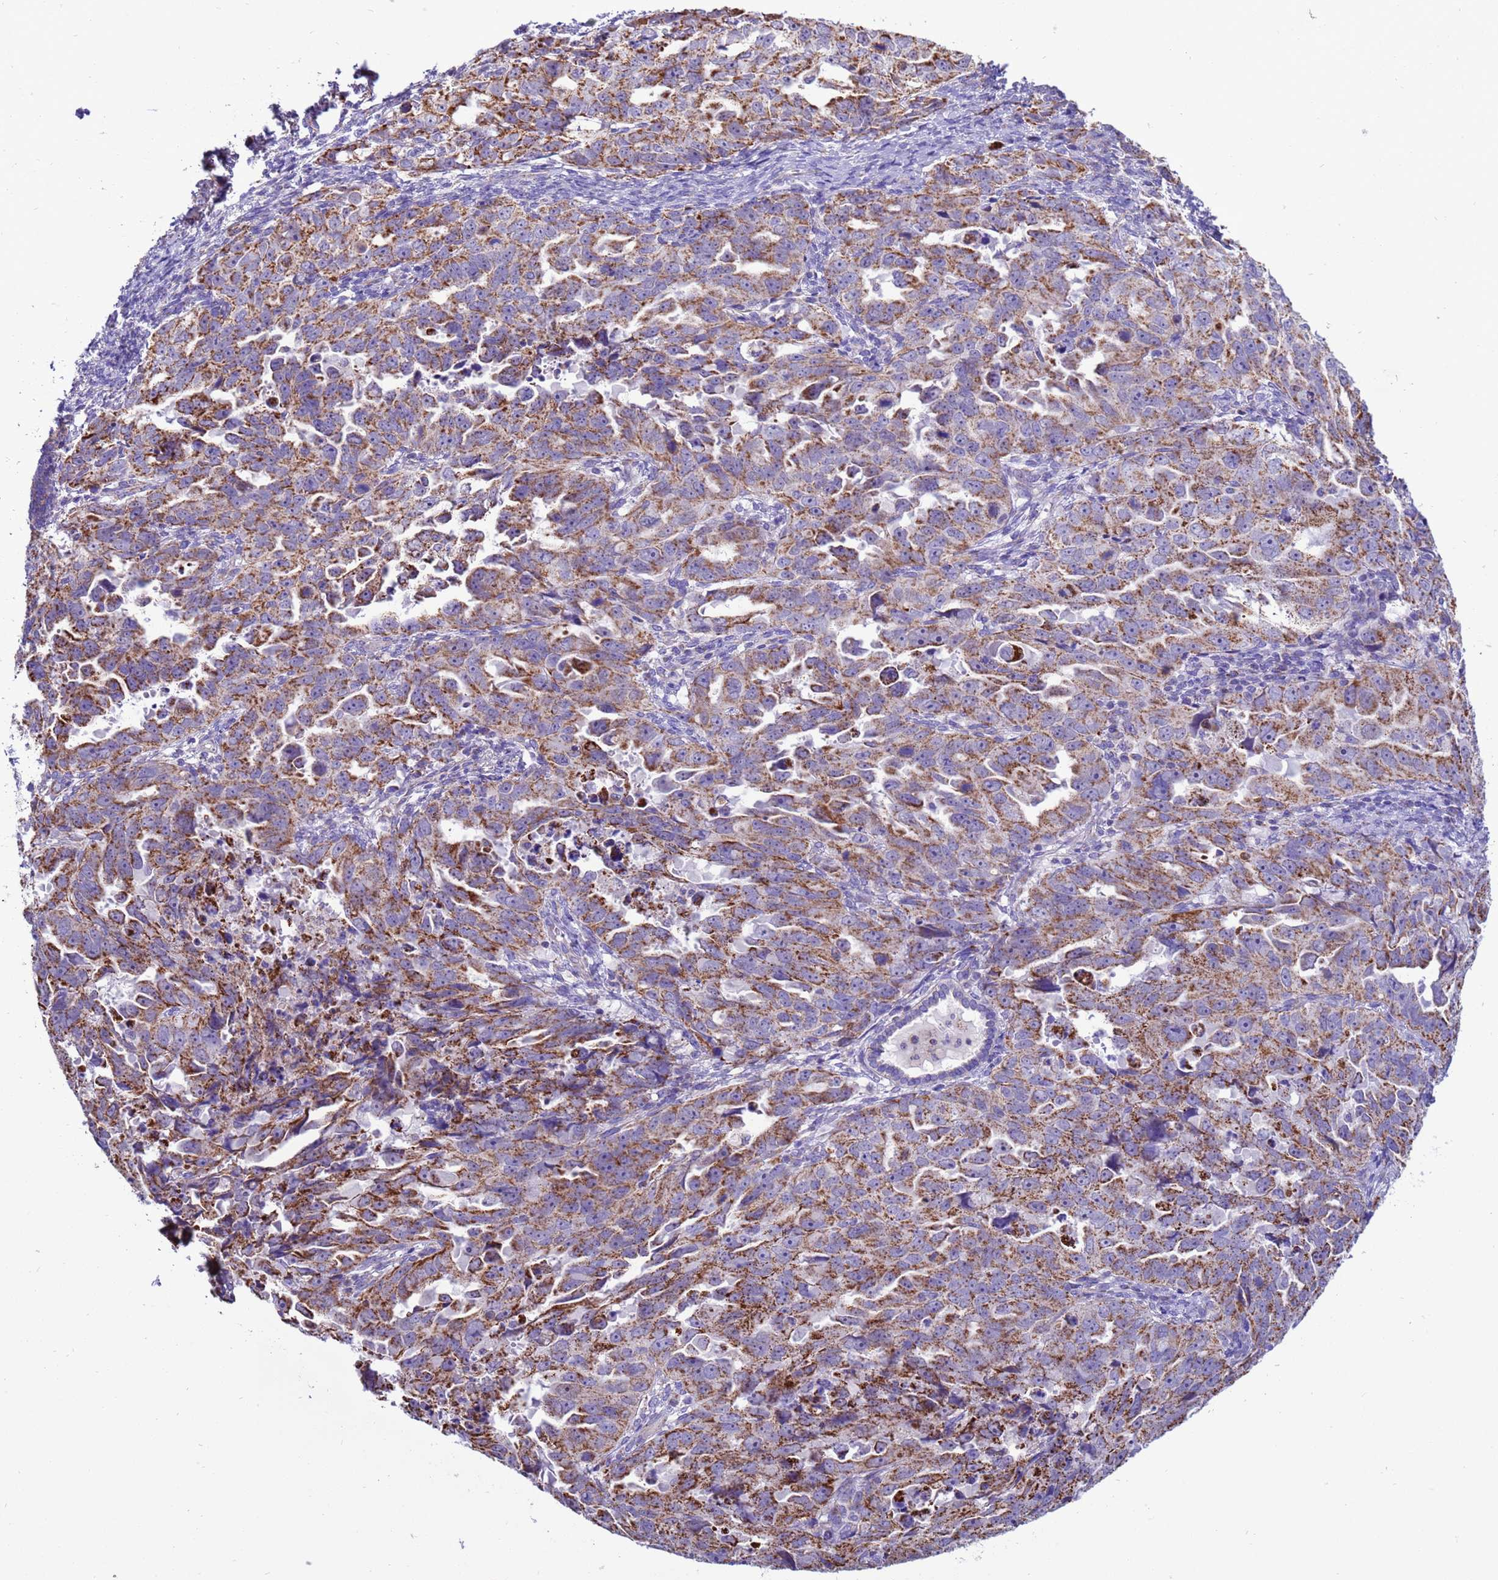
{"staining": {"intensity": "moderate", "quantity": ">75%", "location": "cytoplasmic/membranous"}, "tissue": "endometrial cancer", "cell_type": "Tumor cells", "image_type": "cancer", "snomed": [{"axis": "morphology", "description": "Adenocarcinoma, NOS"}, {"axis": "topography", "description": "Endometrium"}], "caption": "Brown immunohistochemical staining in human endometrial cancer shows moderate cytoplasmic/membranous expression in approximately >75% of tumor cells.", "gene": "RNF165", "patient": {"sex": "female", "age": 65}}